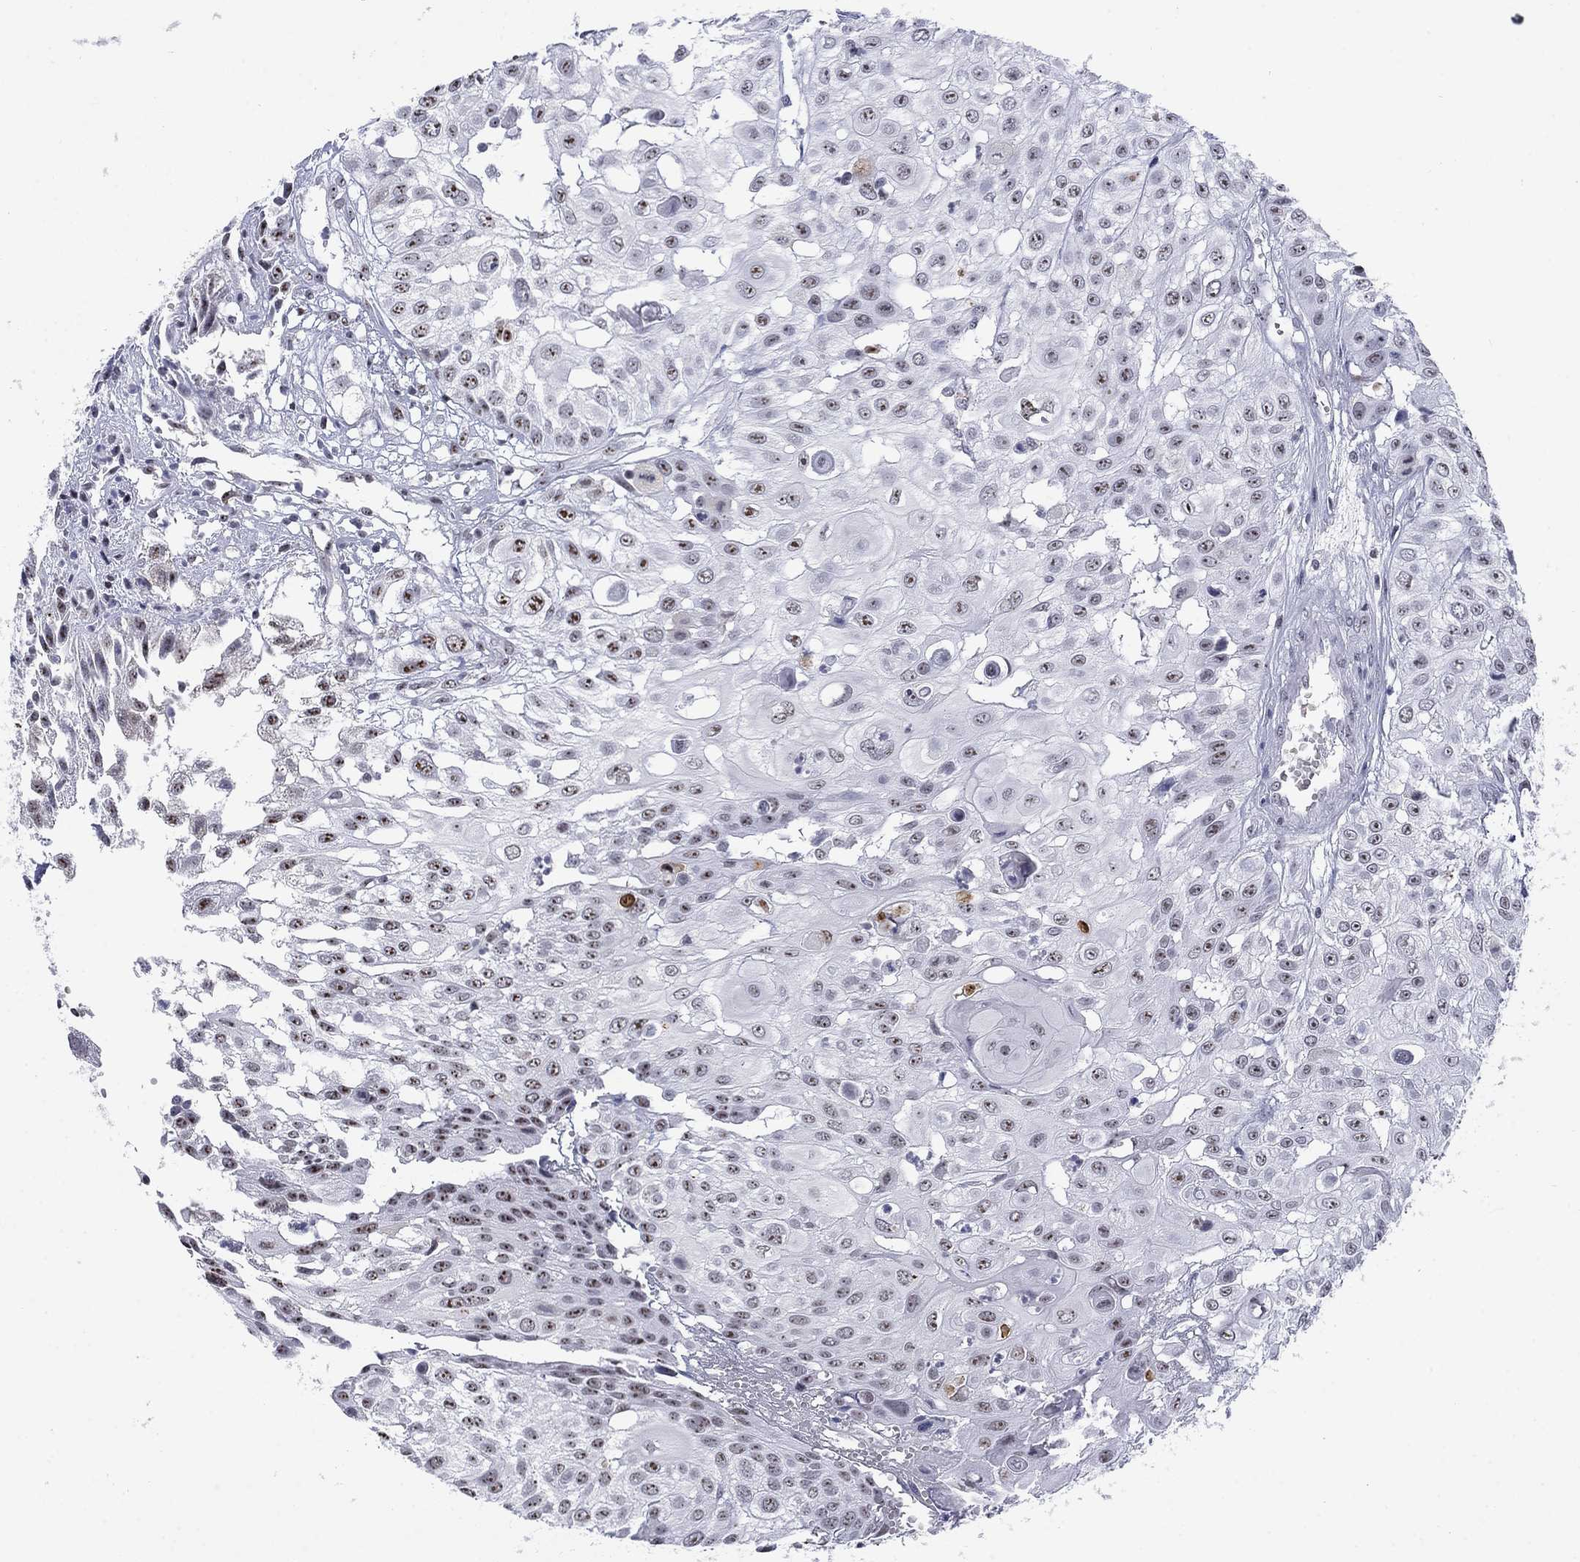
{"staining": {"intensity": "moderate", "quantity": "<25%", "location": "nuclear"}, "tissue": "urothelial cancer", "cell_type": "Tumor cells", "image_type": "cancer", "snomed": [{"axis": "morphology", "description": "Urothelial carcinoma, High grade"}, {"axis": "topography", "description": "Urinary bladder"}], "caption": "A brown stain highlights moderate nuclear positivity of a protein in high-grade urothelial carcinoma tumor cells.", "gene": "CSRNP3", "patient": {"sex": "female", "age": 79}}